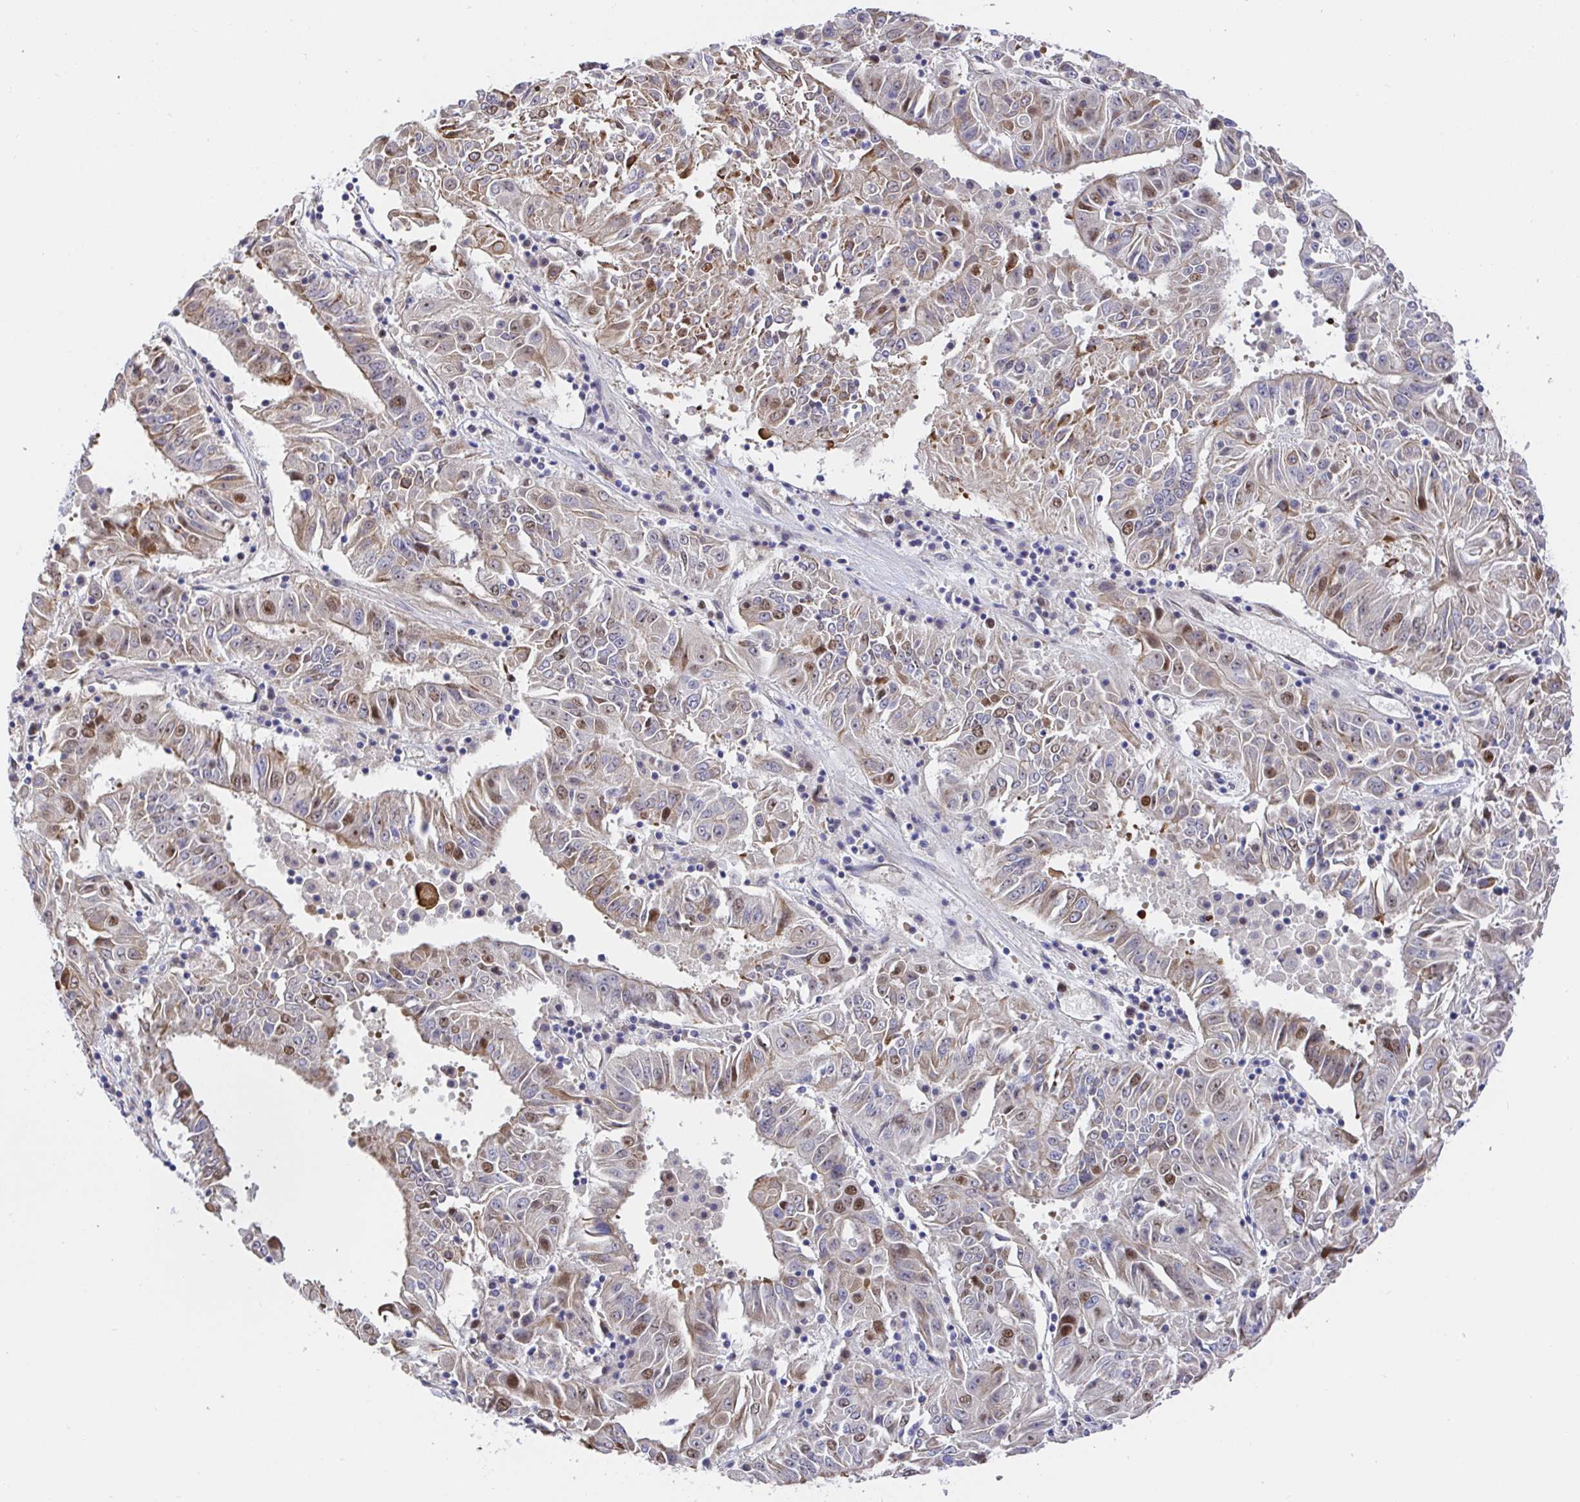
{"staining": {"intensity": "moderate", "quantity": "25%-75%", "location": "cytoplasmic/membranous,nuclear"}, "tissue": "pancreatic cancer", "cell_type": "Tumor cells", "image_type": "cancer", "snomed": [{"axis": "morphology", "description": "Adenocarcinoma, NOS"}, {"axis": "topography", "description": "Pancreas"}], "caption": "An immunohistochemistry histopathology image of neoplastic tissue is shown. Protein staining in brown highlights moderate cytoplasmic/membranous and nuclear positivity in pancreatic adenocarcinoma within tumor cells. The staining was performed using DAB to visualize the protein expression in brown, while the nuclei were stained in blue with hematoxylin (Magnification: 20x).", "gene": "TIMELESS", "patient": {"sex": "male", "age": 63}}